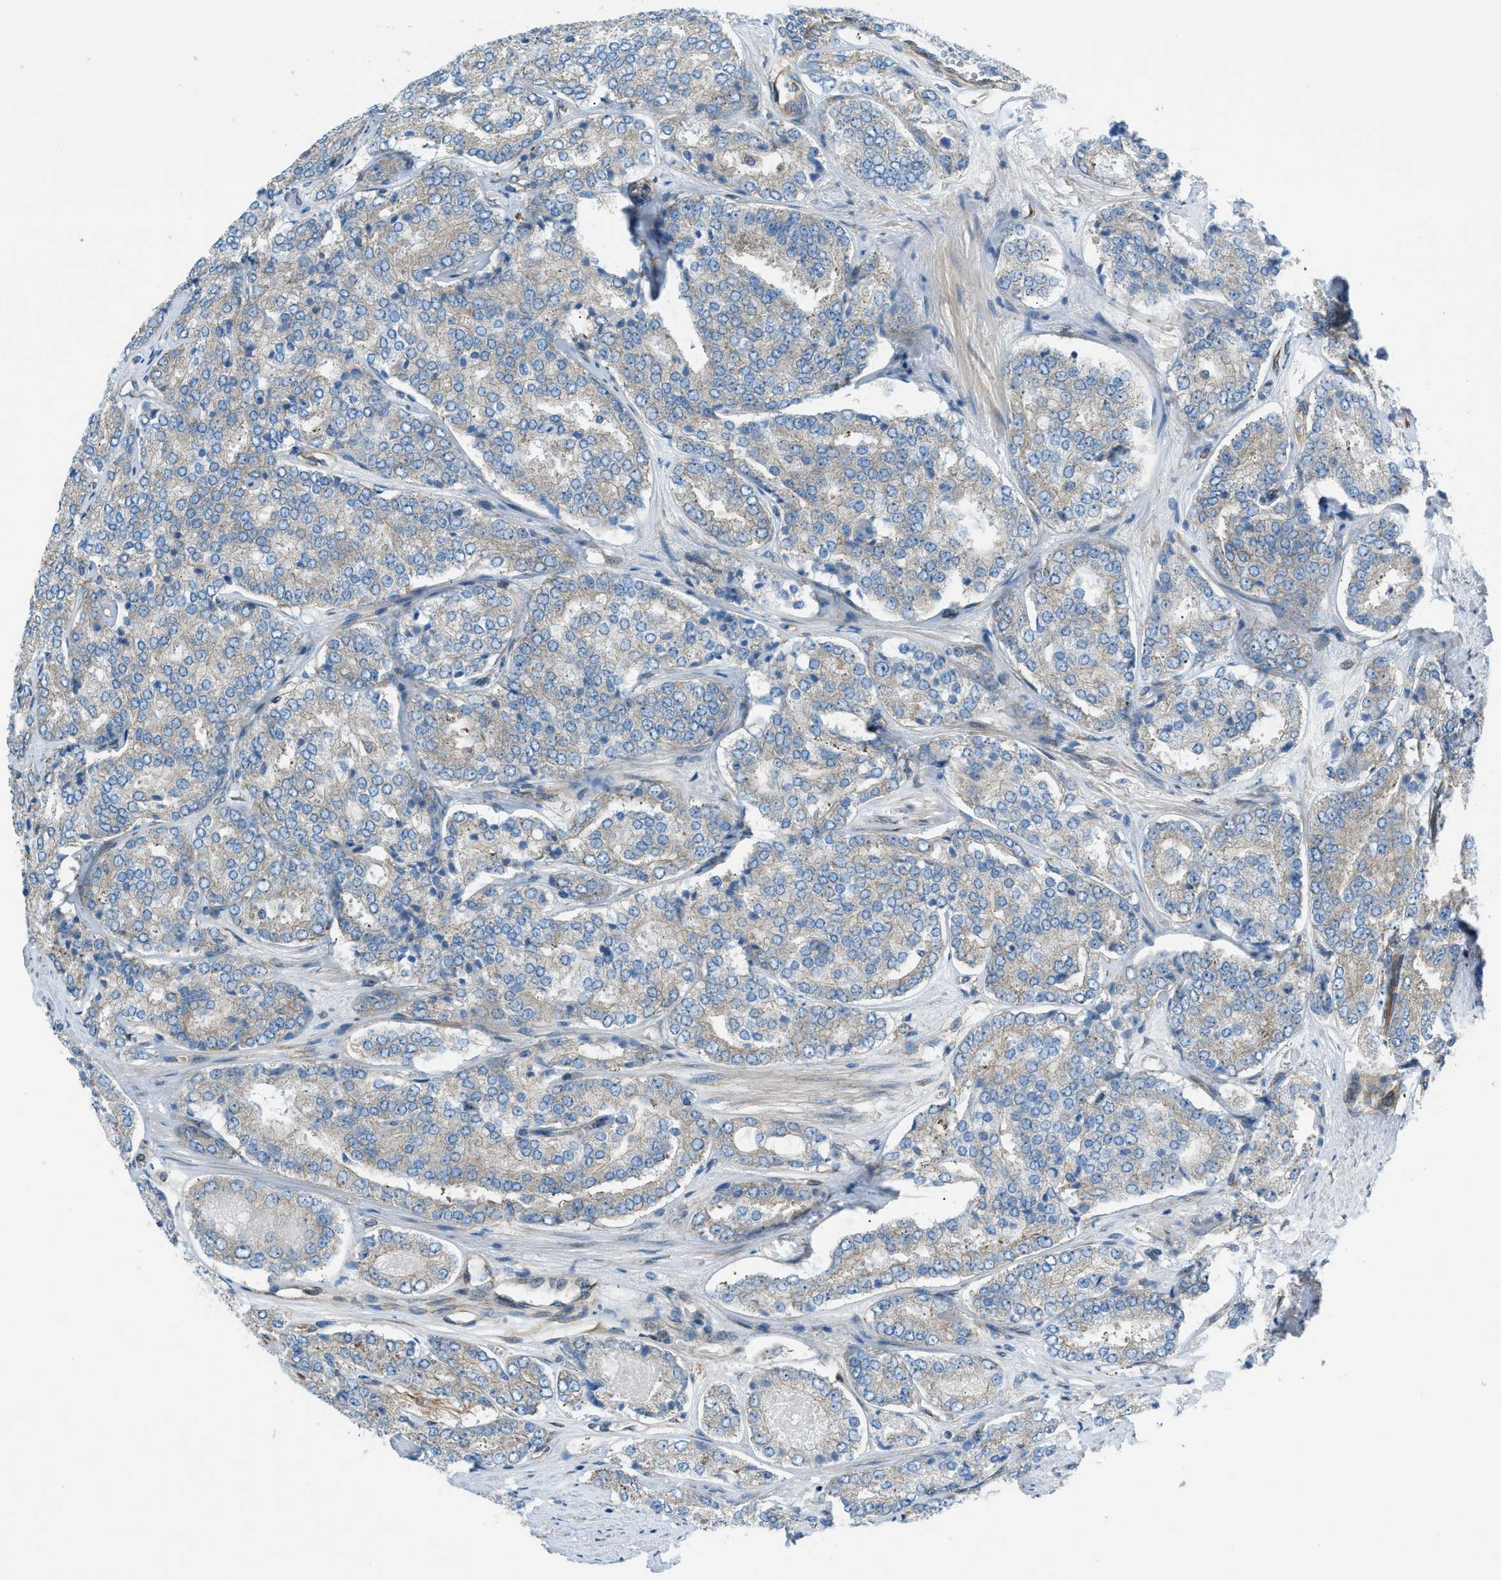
{"staining": {"intensity": "negative", "quantity": "none", "location": "none"}, "tissue": "prostate cancer", "cell_type": "Tumor cells", "image_type": "cancer", "snomed": [{"axis": "morphology", "description": "Adenocarcinoma, High grade"}, {"axis": "topography", "description": "Prostate"}], "caption": "Tumor cells are negative for protein expression in human prostate high-grade adenocarcinoma.", "gene": "DMAC1", "patient": {"sex": "male", "age": 65}}